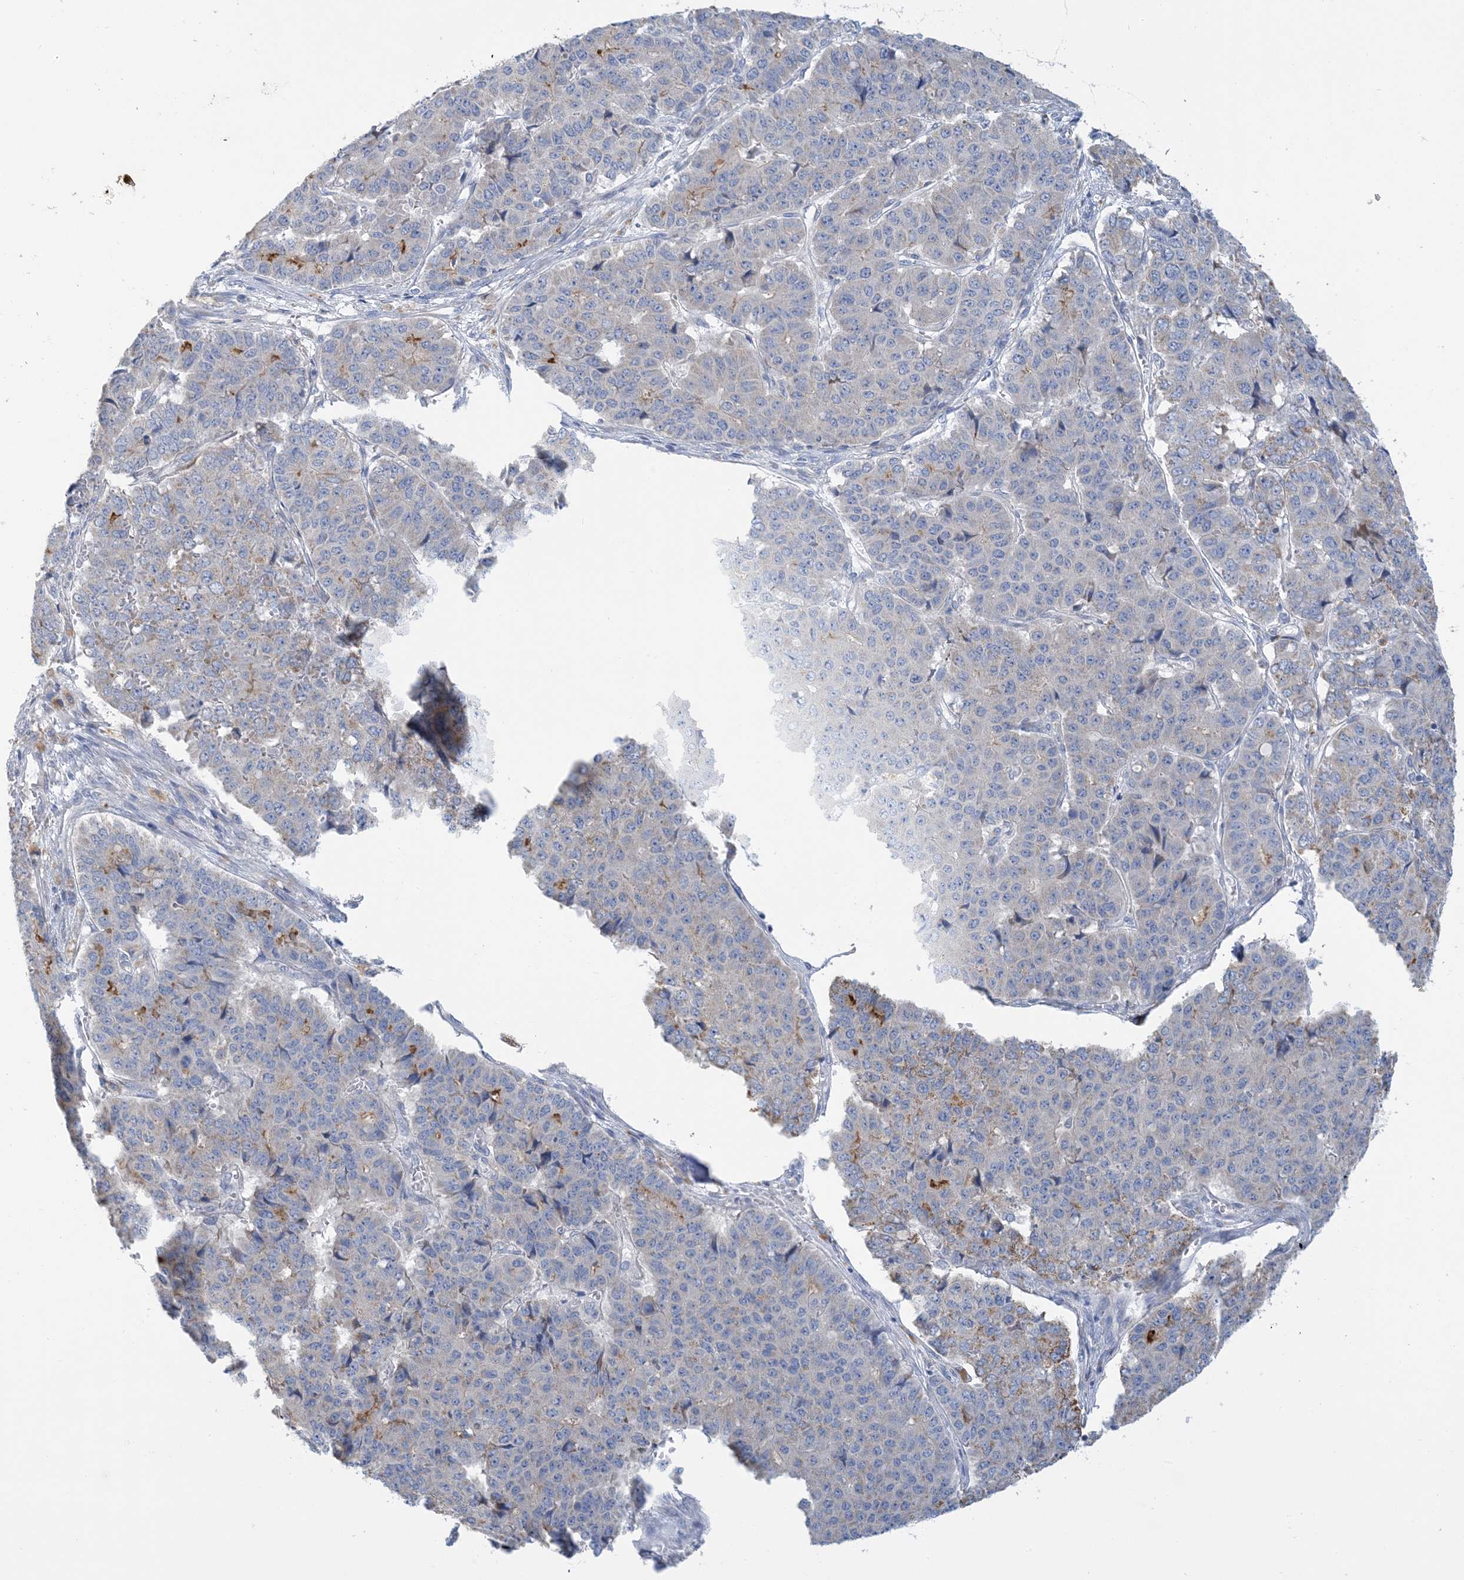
{"staining": {"intensity": "weak", "quantity": "<25%", "location": "cytoplasmic/membranous"}, "tissue": "pancreatic cancer", "cell_type": "Tumor cells", "image_type": "cancer", "snomed": [{"axis": "morphology", "description": "Adenocarcinoma, NOS"}, {"axis": "topography", "description": "Pancreas"}], "caption": "Photomicrograph shows no significant protein positivity in tumor cells of adenocarcinoma (pancreatic).", "gene": "ZCCHC18", "patient": {"sex": "male", "age": 50}}